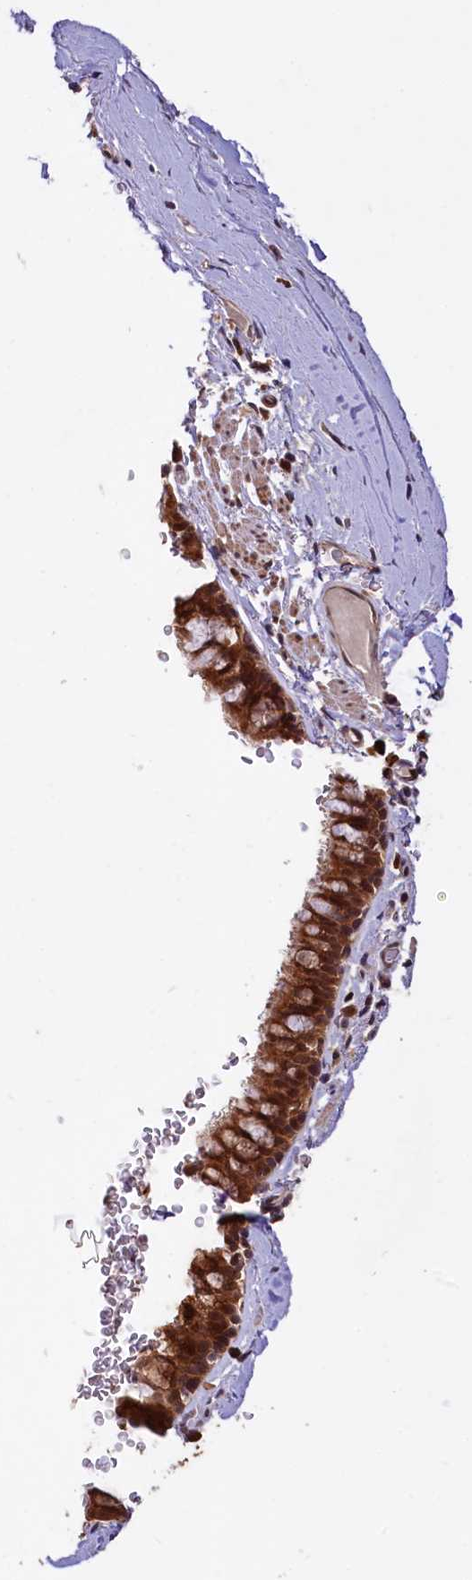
{"staining": {"intensity": "strong", "quantity": ">75%", "location": "cytoplasmic/membranous,nuclear"}, "tissue": "bronchus", "cell_type": "Respiratory epithelial cells", "image_type": "normal", "snomed": [{"axis": "morphology", "description": "Normal tissue, NOS"}, {"axis": "topography", "description": "Cartilage tissue"}, {"axis": "topography", "description": "Bronchus"}], "caption": "This photomicrograph reveals unremarkable bronchus stained with immunohistochemistry to label a protein in brown. The cytoplasmic/membranous,nuclear of respiratory epithelial cells show strong positivity for the protein. Nuclei are counter-stained blue.", "gene": "UBE3A", "patient": {"sex": "female", "age": 36}}